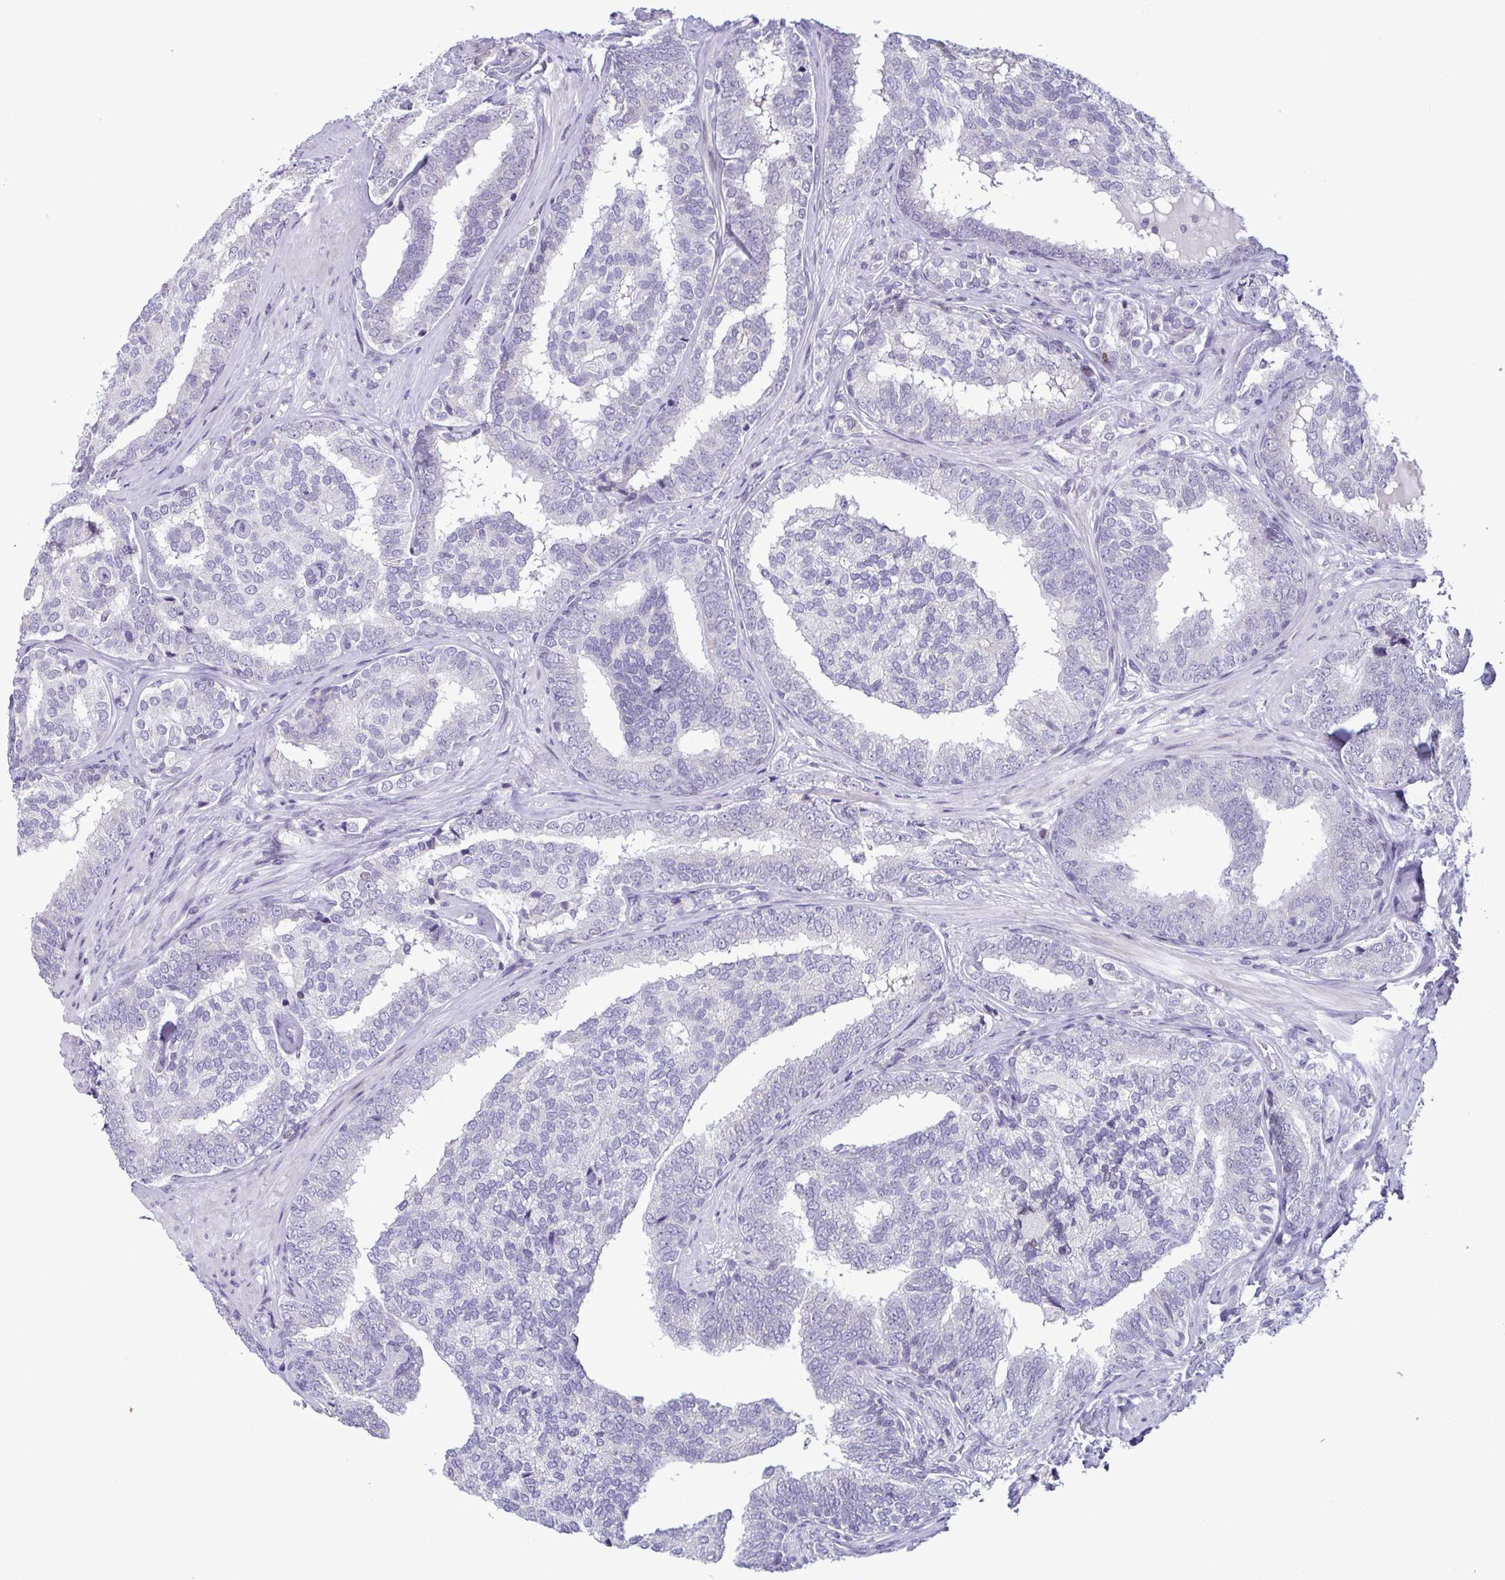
{"staining": {"intensity": "negative", "quantity": "none", "location": "none"}, "tissue": "prostate cancer", "cell_type": "Tumor cells", "image_type": "cancer", "snomed": [{"axis": "morphology", "description": "Adenocarcinoma, High grade"}, {"axis": "topography", "description": "Prostate"}], "caption": "A micrograph of human high-grade adenocarcinoma (prostate) is negative for staining in tumor cells.", "gene": "IRF1", "patient": {"sex": "male", "age": 72}}